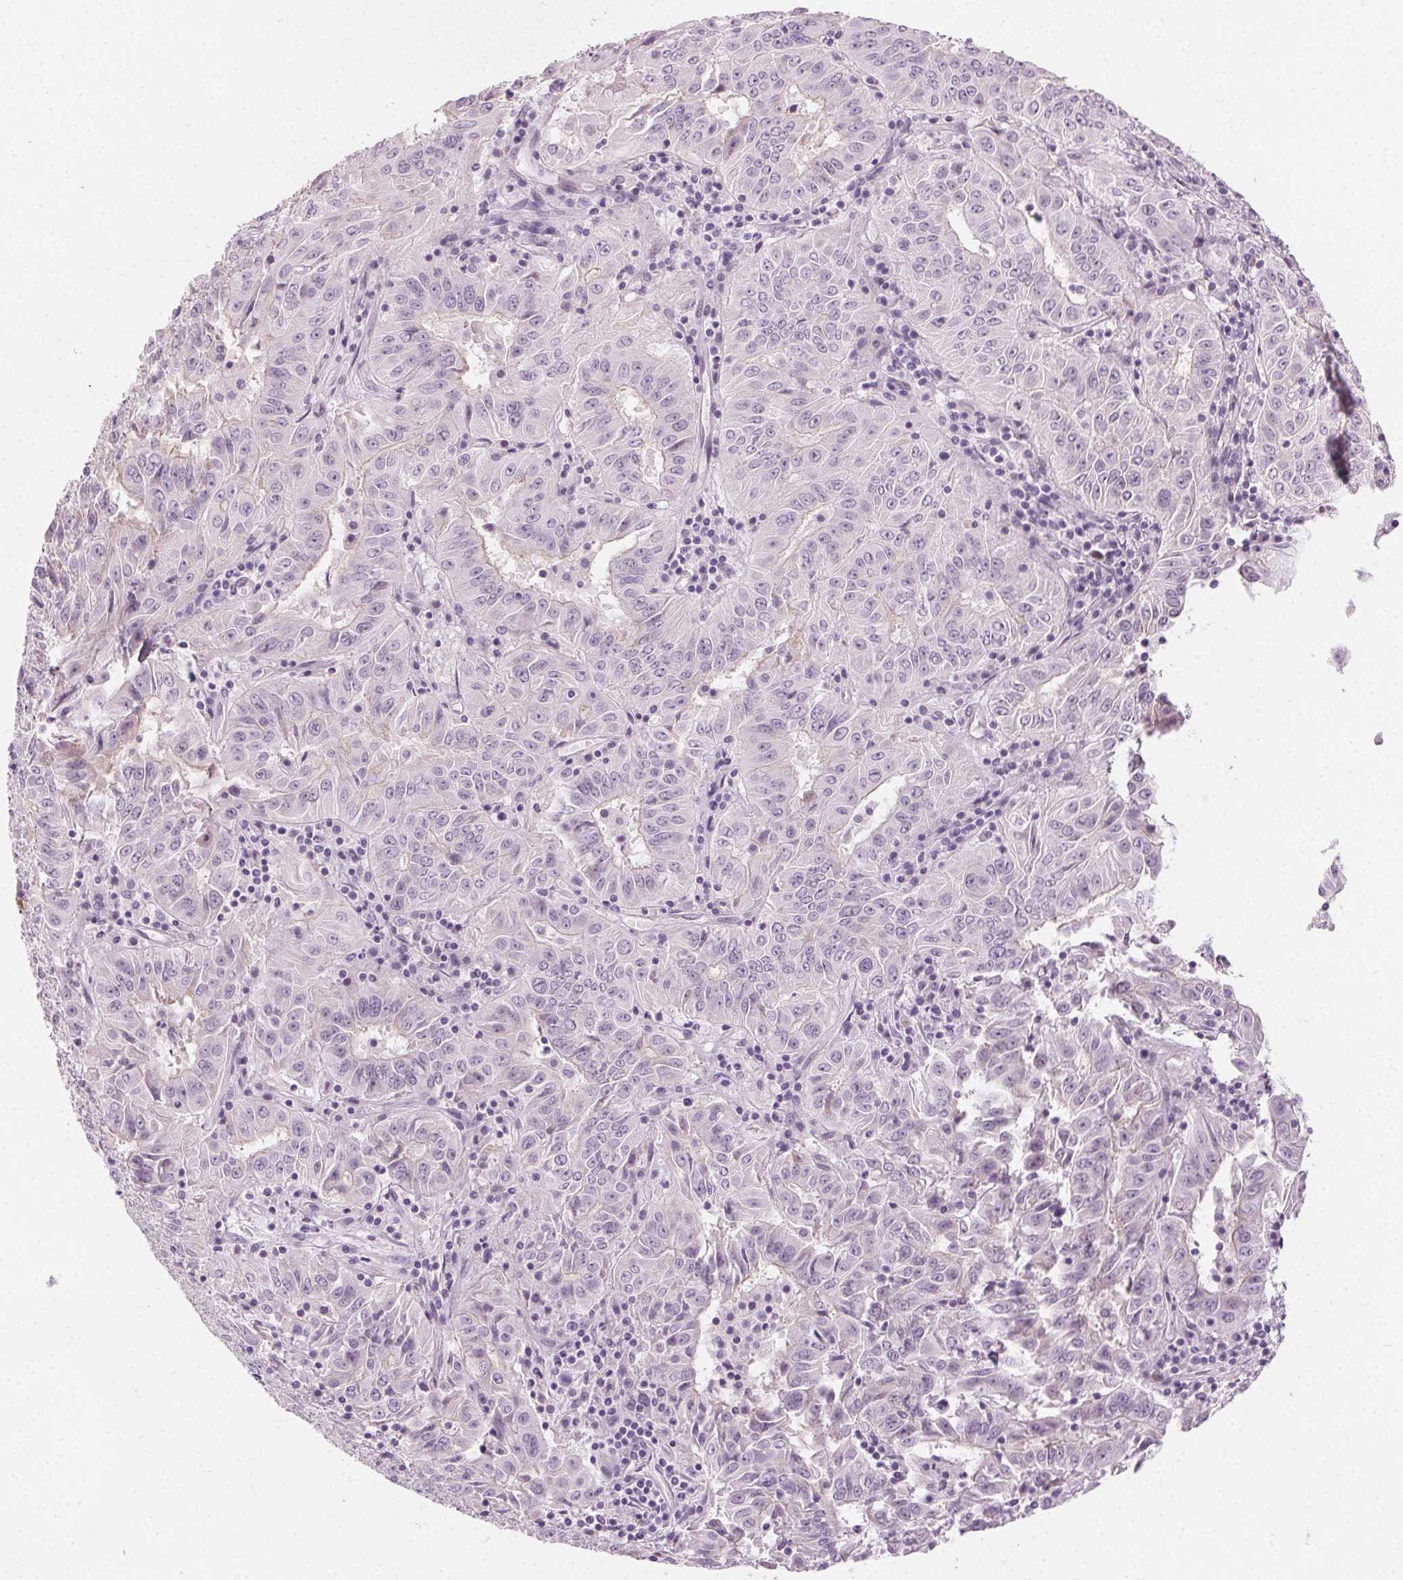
{"staining": {"intensity": "negative", "quantity": "none", "location": "none"}, "tissue": "pancreatic cancer", "cell_type": "Tumor cells", "image_type": "cancer", "snomed": [{"axis": "morphology", "description": "Adenocarcinoma, NOS"}, {"axis": "topography", "description": "Pancreas"}], "caption": "Protein analysis of pancreatic adenocarcinoma exhibits no significant positivity in tumor cells.", "gene": "HSF5", "patient": {"sex": "male", "age": 63}}